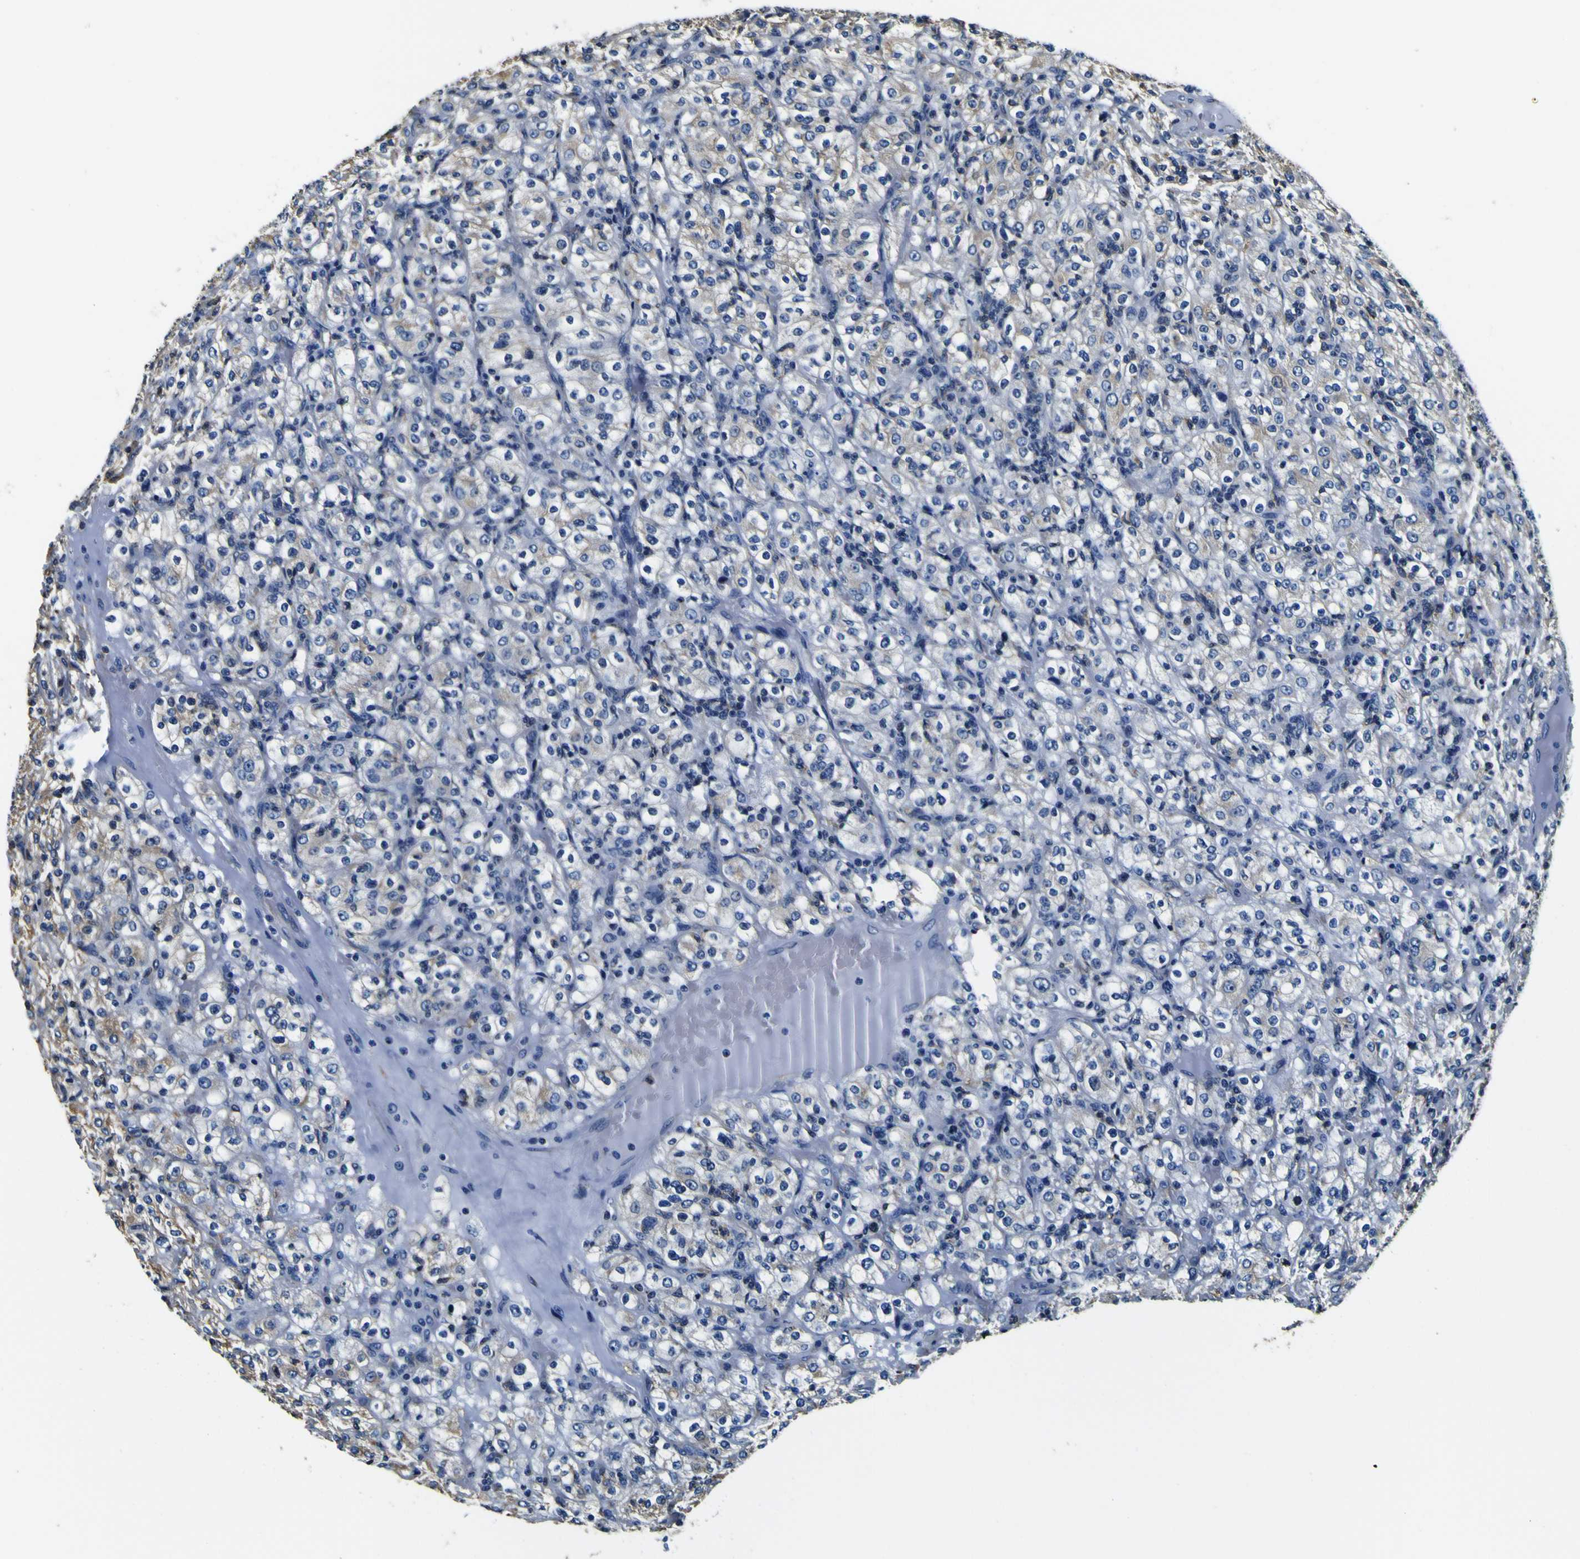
{"staining": {"intensity": "weak", "quantity": "<25%", "location": "cytoplasmic/membranous"}, "tissue": "renal cancer", "cell_type": "Tumor cells", "image_type": "cancer", "snomed": [{"axis": "morphology", "description": "Normal tissue, NOS"}, {"axis": "morphology", "description": "Adenocarcinoma, NOS"}, {"axis": "topography", "description": "Kidney"}], "caption": "IHC of renal adenocarcinoma exhibits no staining in tumor cells.", "gene": "TUBA1B", "patient": {"sex": "female", "age": 72}}